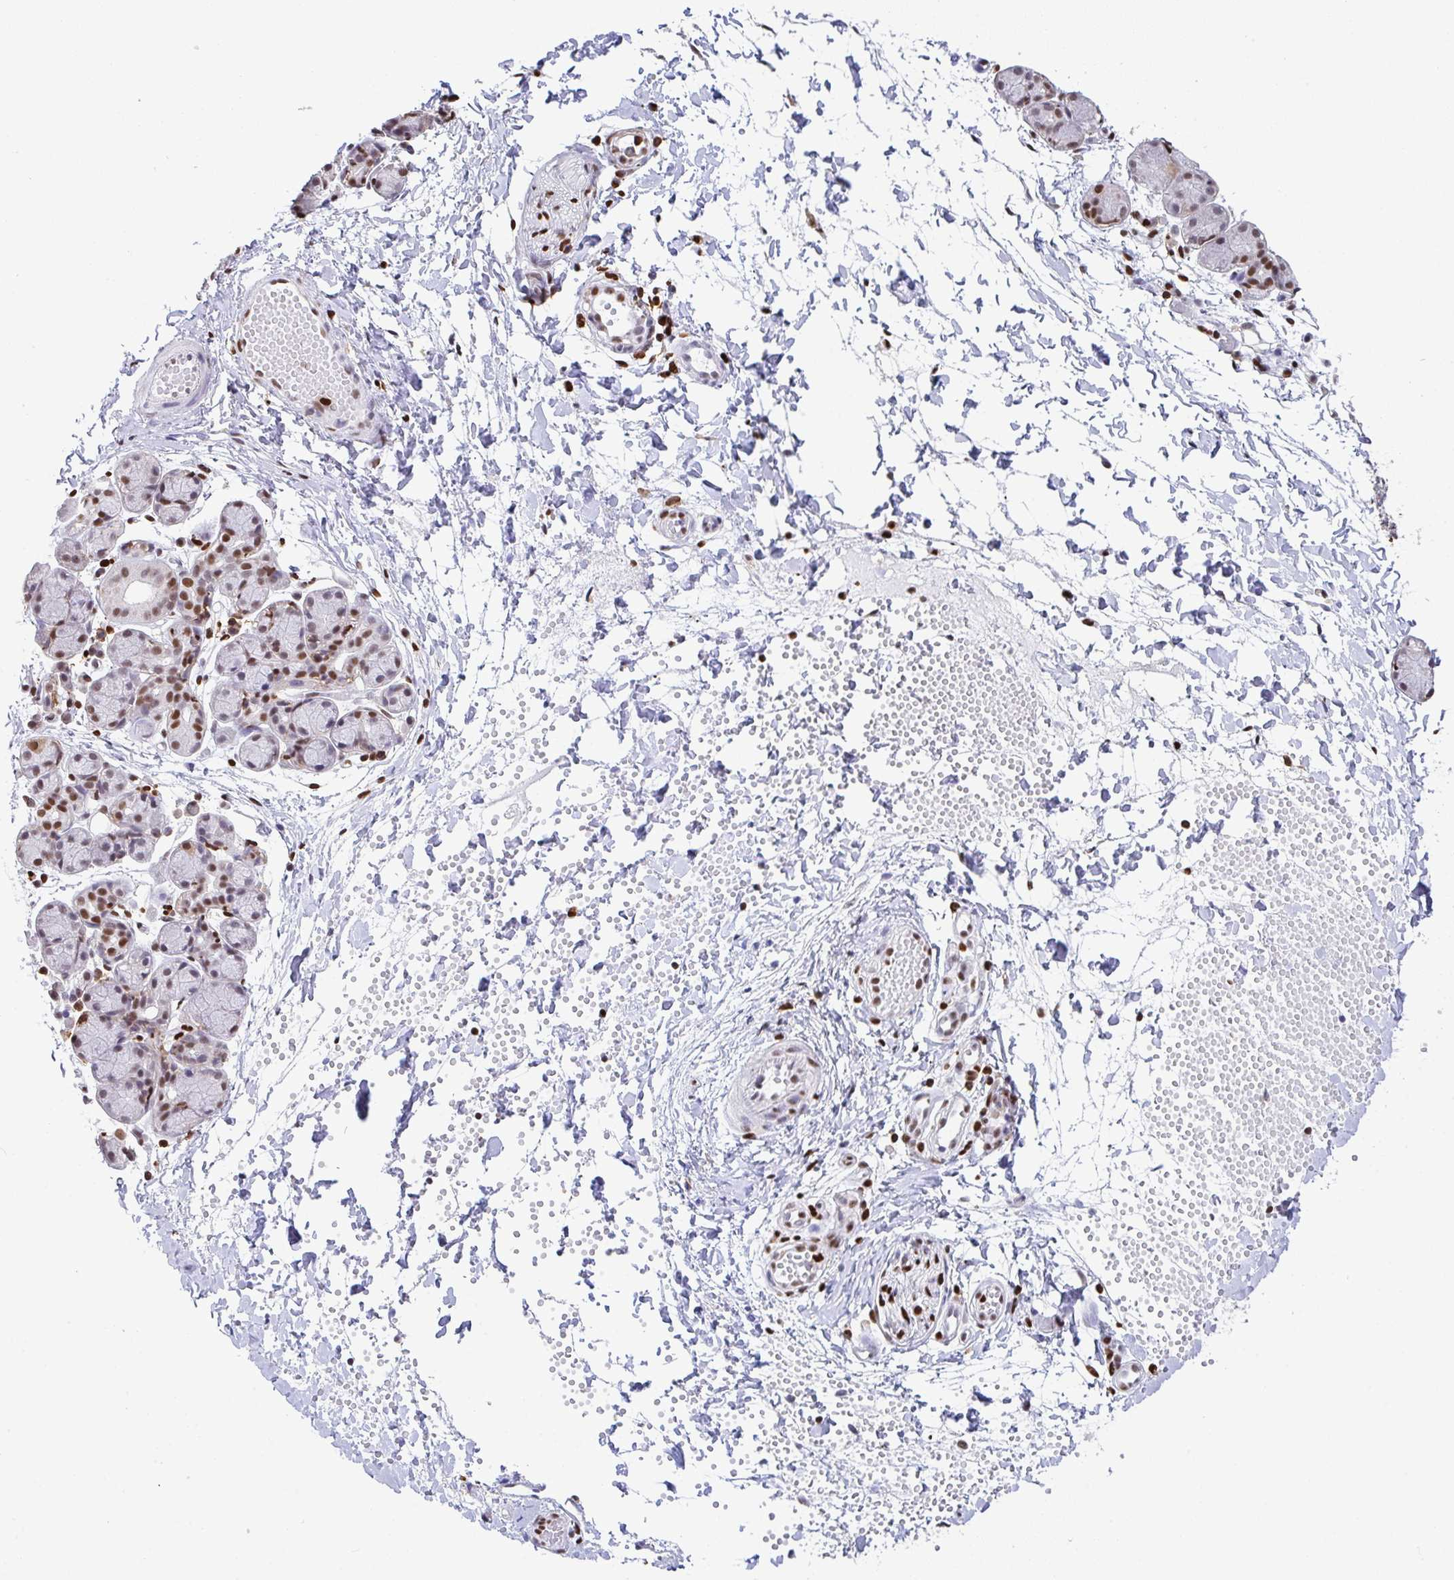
{"staining": {"intensity": "moderate", "quantity": "25%-75%", "location": "nuclear"}, "tissue": "salivary gland", "cell_type": "Glandular cells", "image_type": "normal", "snomed": [{"axis": "morphology", "description": "Normal tissue, NOS"}, {"axis": "morphology", "description": "Inflammation, NOS"}, {"axis": "topography", "description": "Lymph node"}, {"axis": "topography", "description": "Salivary gland"}], "caption": "Salivary gland stained for a protein displays moderate nuclear positivity in glandular cells. (DAB IHC with brightfield microscopy, high magnification).", "gene": "BTBD10", "patient": {"sex": "male", "age": 3}}